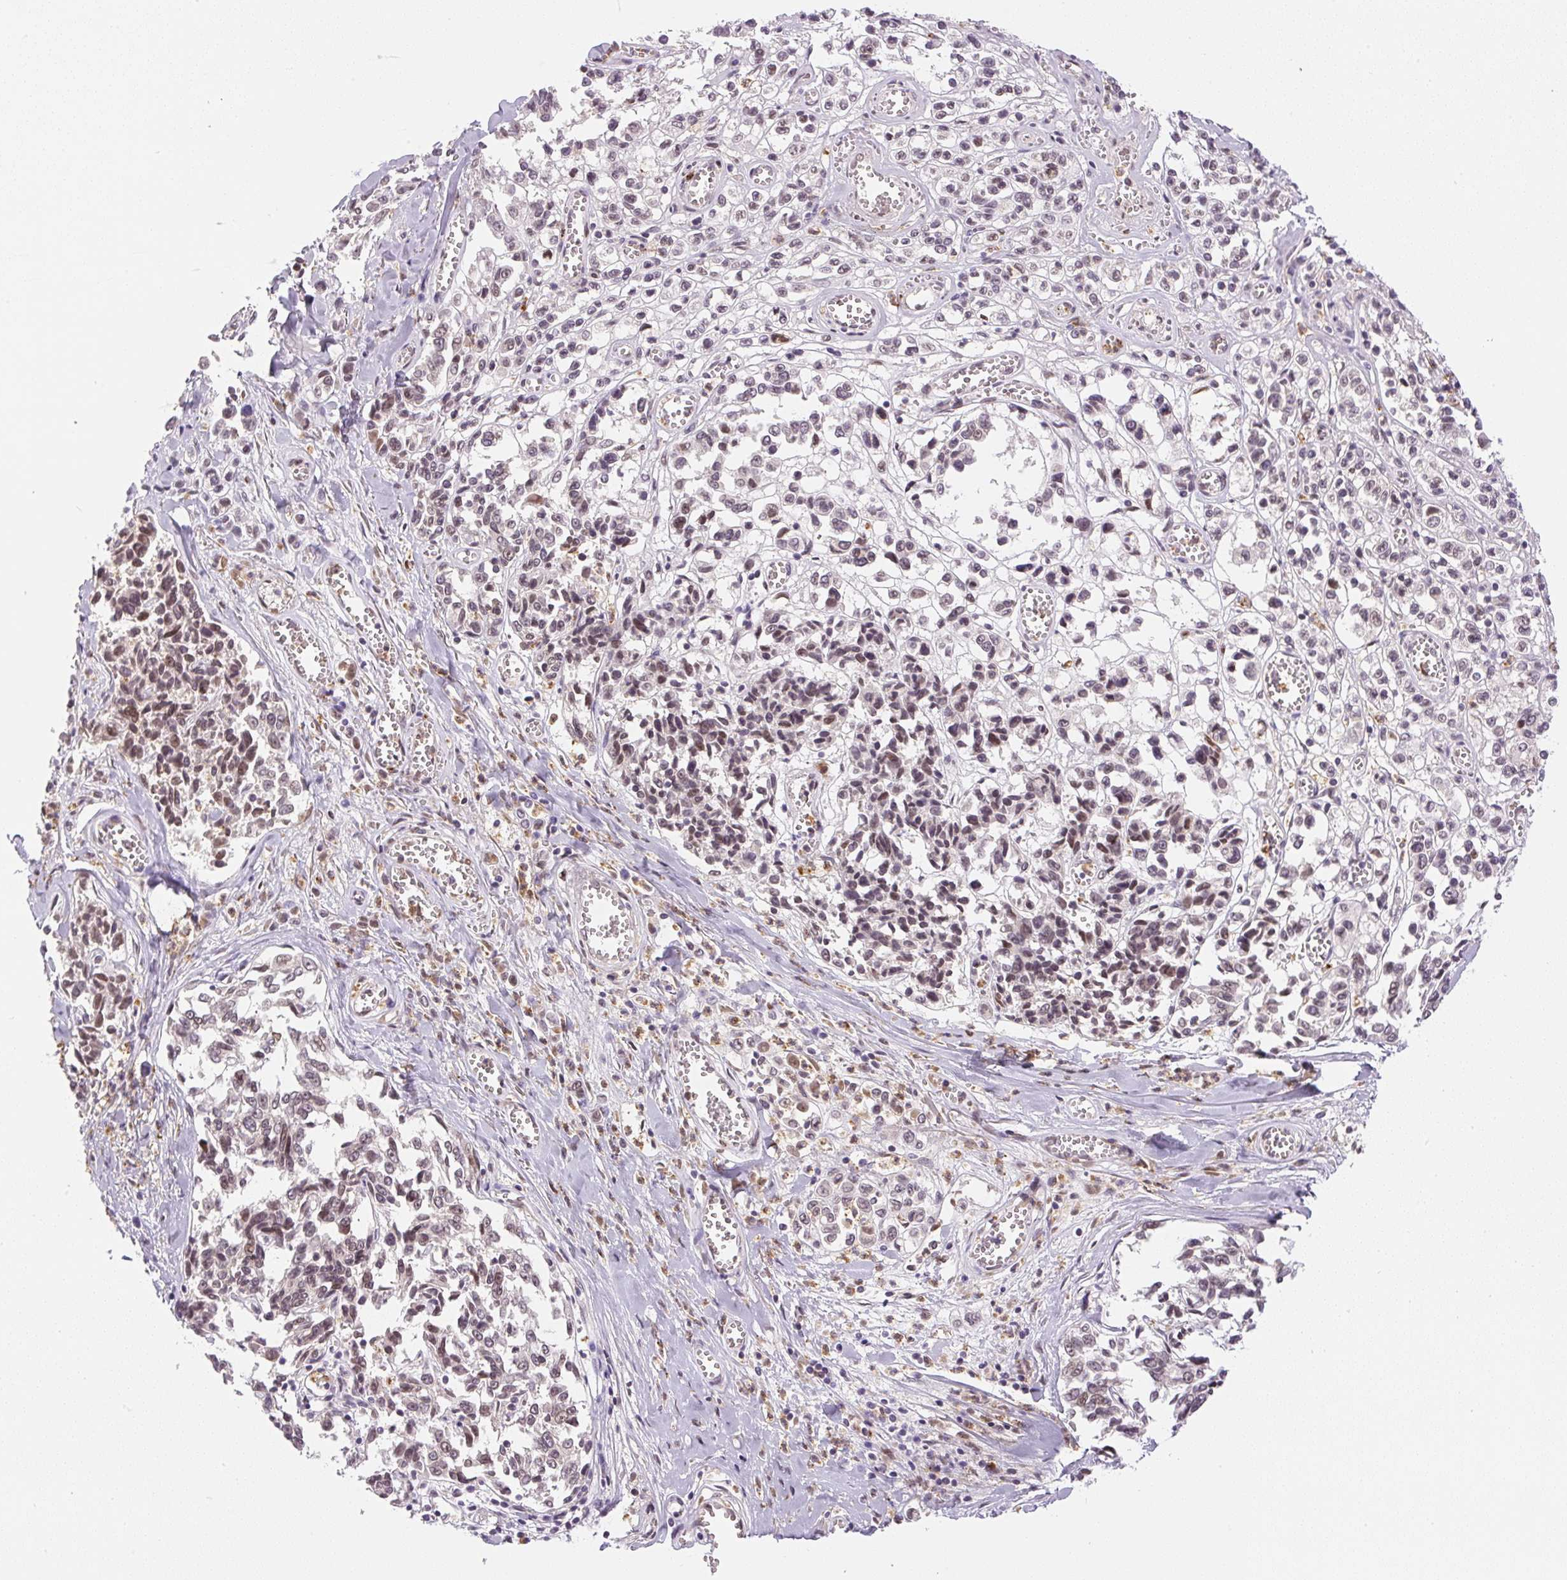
{"staining": {"intensity": "weak", "quantity": ">75%", "location": "nuclear"}, "tissue": "melanoma", "cell_type": "Tumor cells", "image_type": "cancer", "snomed": [{"axis": "morphology", "description": "Malignant melanoma, NOS"}, {"axis": "topography", "description": "Skin"}], "caption": "Immunohistochemistry staining of malignant melanoma, which demonstrates low levels of weak nuclear positivity in about >75% of tumor cells indicating weak nuclear protein expression. The staining was performed using DAB (brown) for protein detection and nuclei were counterstained in hematoxylin (blue).", "gene": "SGF29", "patient": {"sex": "female", "age": 64}}